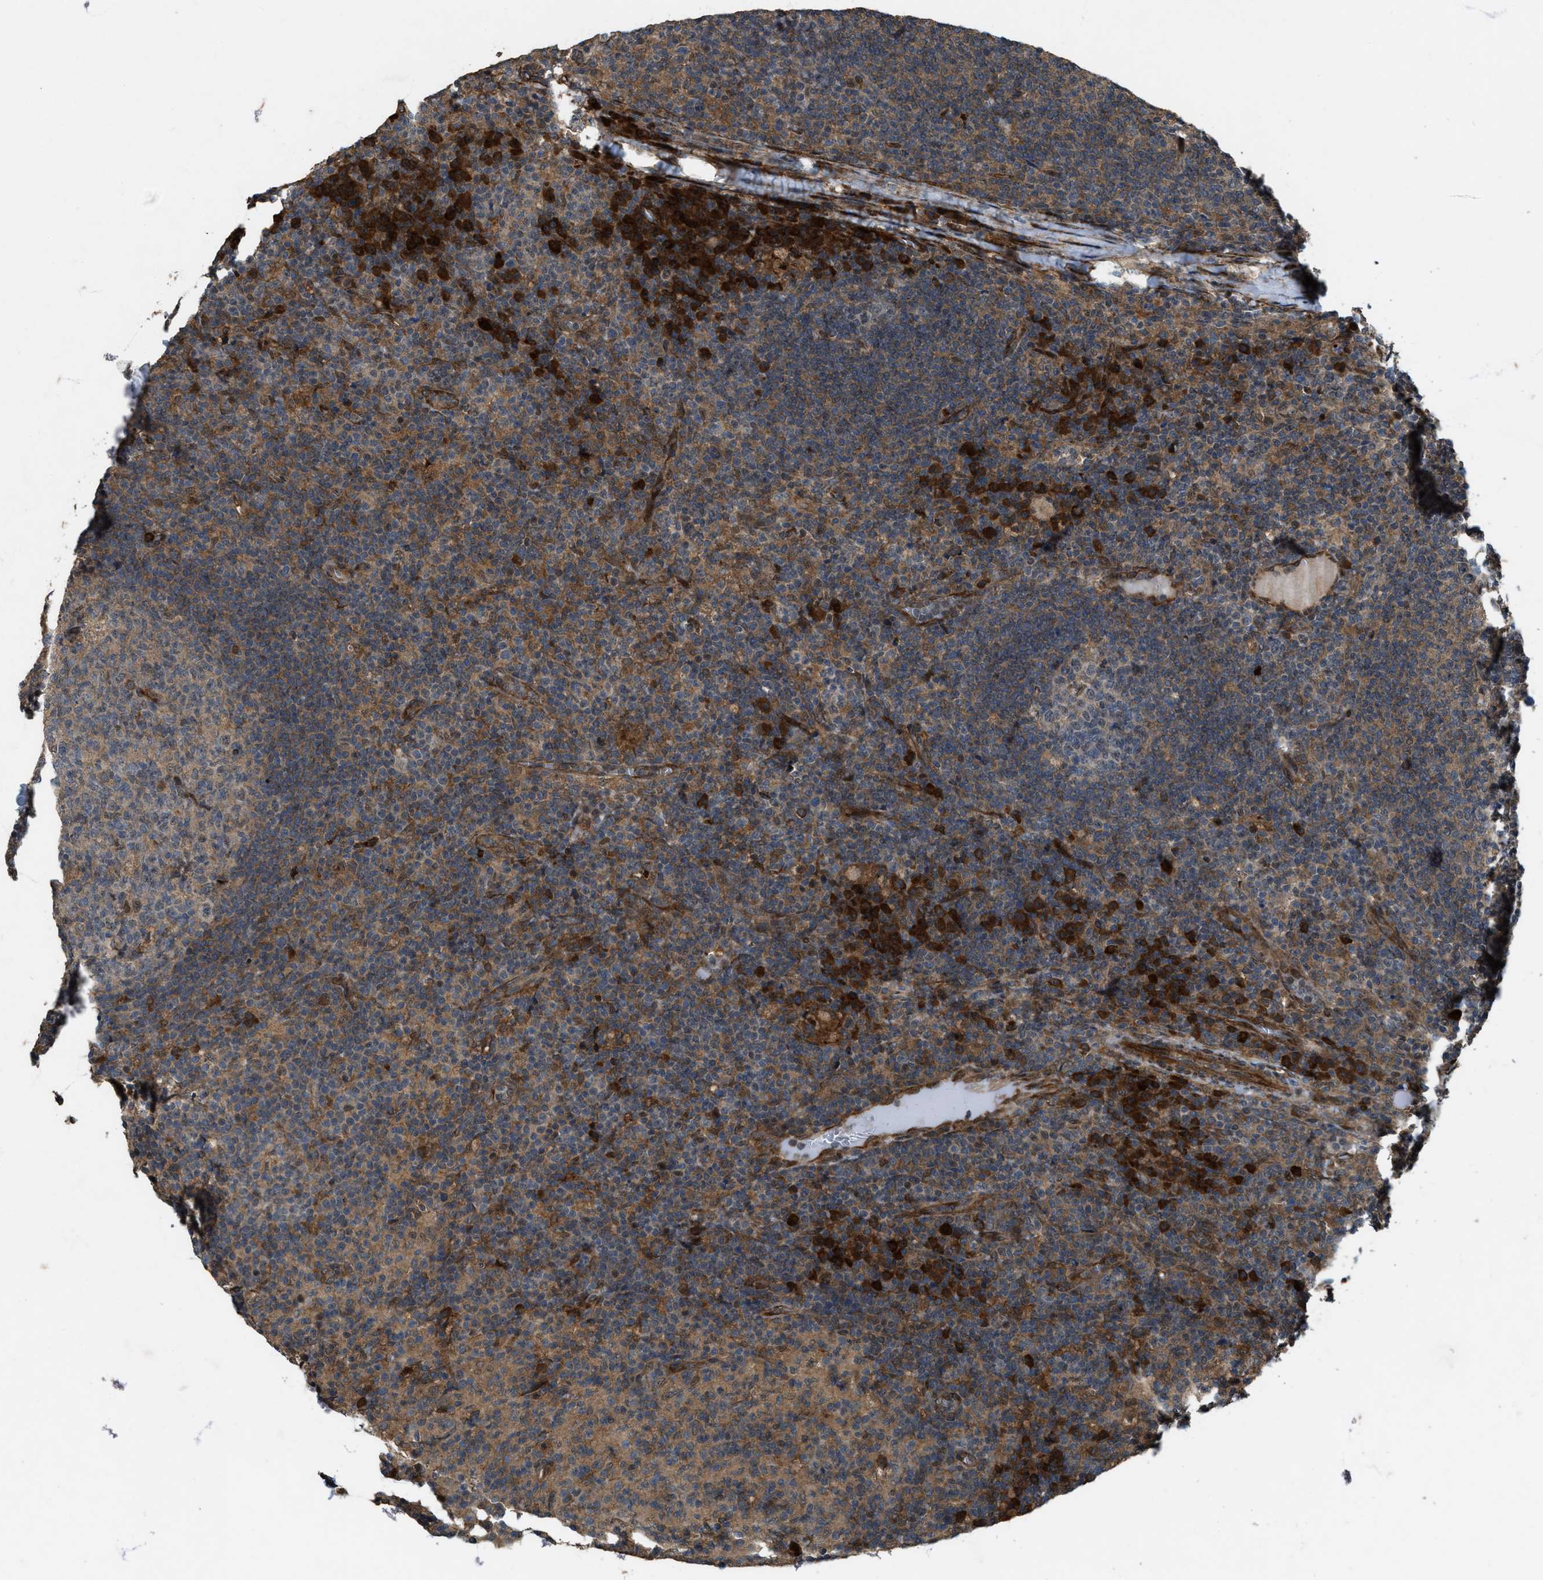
{"staining": {"intensity": "weak", "quantity": ">75%", "location": "cytoplasmic/membranous"}, "tissue": "lymph node", "cell_type": "Germinal center cells", "image_type": "normal", "snomed": [{"axis": "morphology", "description": "Normal tissue, NOS"}, {"axis": "morphology", "description": "Inflammation, NOS"}, {"axis": "topography", "description": "Lymph node"}], "caption": "Immunohistochemistry staining of normal lymph node, which exhibits low levels of weak cytoplasmic/membranous staining in about >75% of germinal center cells indicating weak cytoplasmic/membranous protein expression. The staining was performed using DAB (3,3'-diaminobenzidine) (brown) for protein detection and nuclei were counterstained in hematoxylin (blue).", "gene": "LRRC72", "patient": {"sex": "male", "age": 55}}